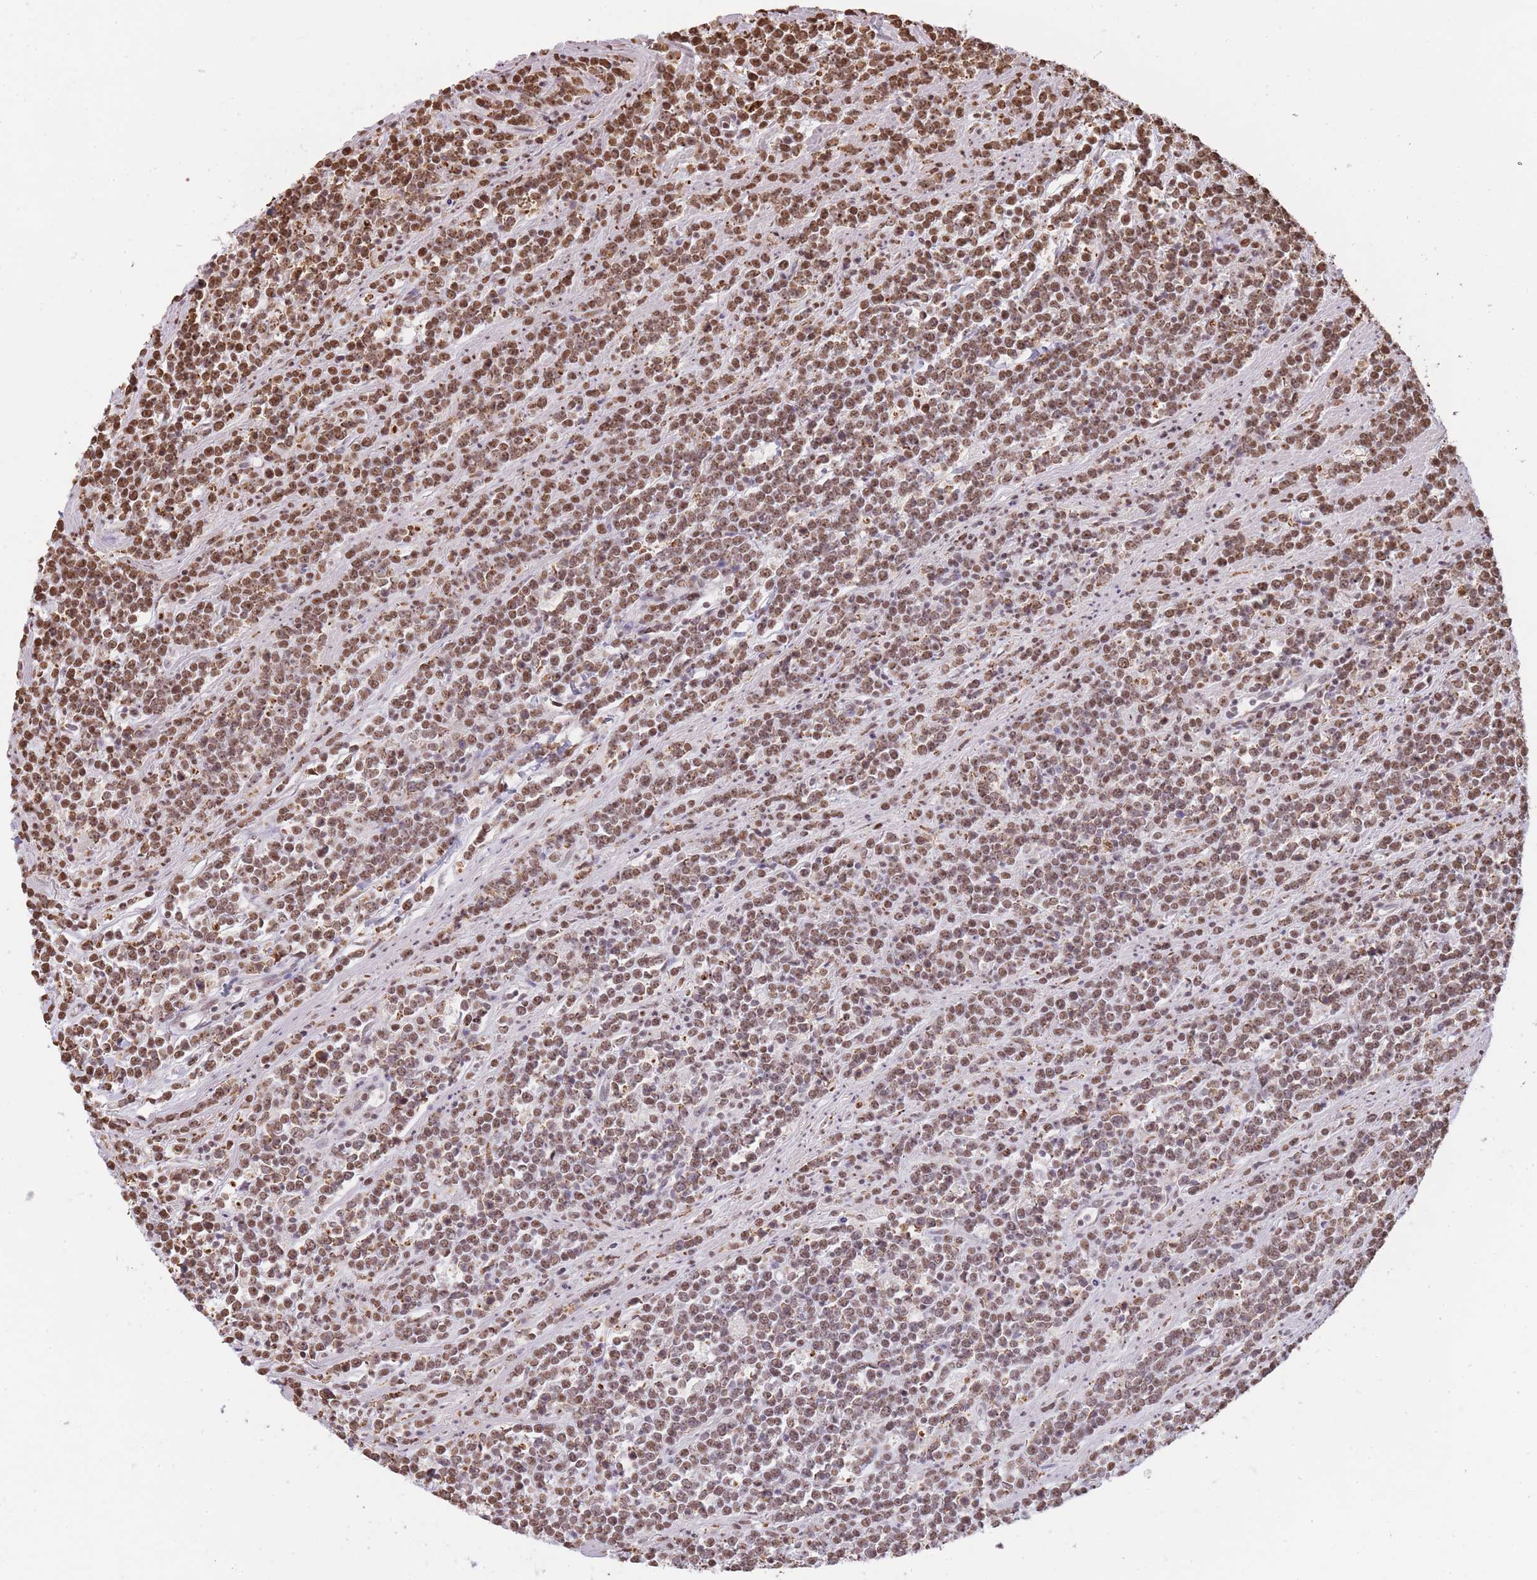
{"staining": {"intensity": "moderate", "quantity": ">75%", "location": "nuclear"}, "tissue": "lymphoma", "cell_type": "Tumor cells", "image_type": "cancer", "snomed": [{"axis": "morphology", "description": "Malignant lymphoma, non-Hodgkin's type, High grade"}, {"axis": "topography", "description": "Small intestine"}, {"axis": "topography", "description": "Colon"}], "caption": "A brown stain labels moderate nuclear positivity of a protein in human high-grade malignant lymphoma, non-Hodgkin's type tumor cells. The protein is shown in brown color, while the nuclei are stained blue.", "gene": "EVC2", "patient": {"sex": "male", "age": 8}}